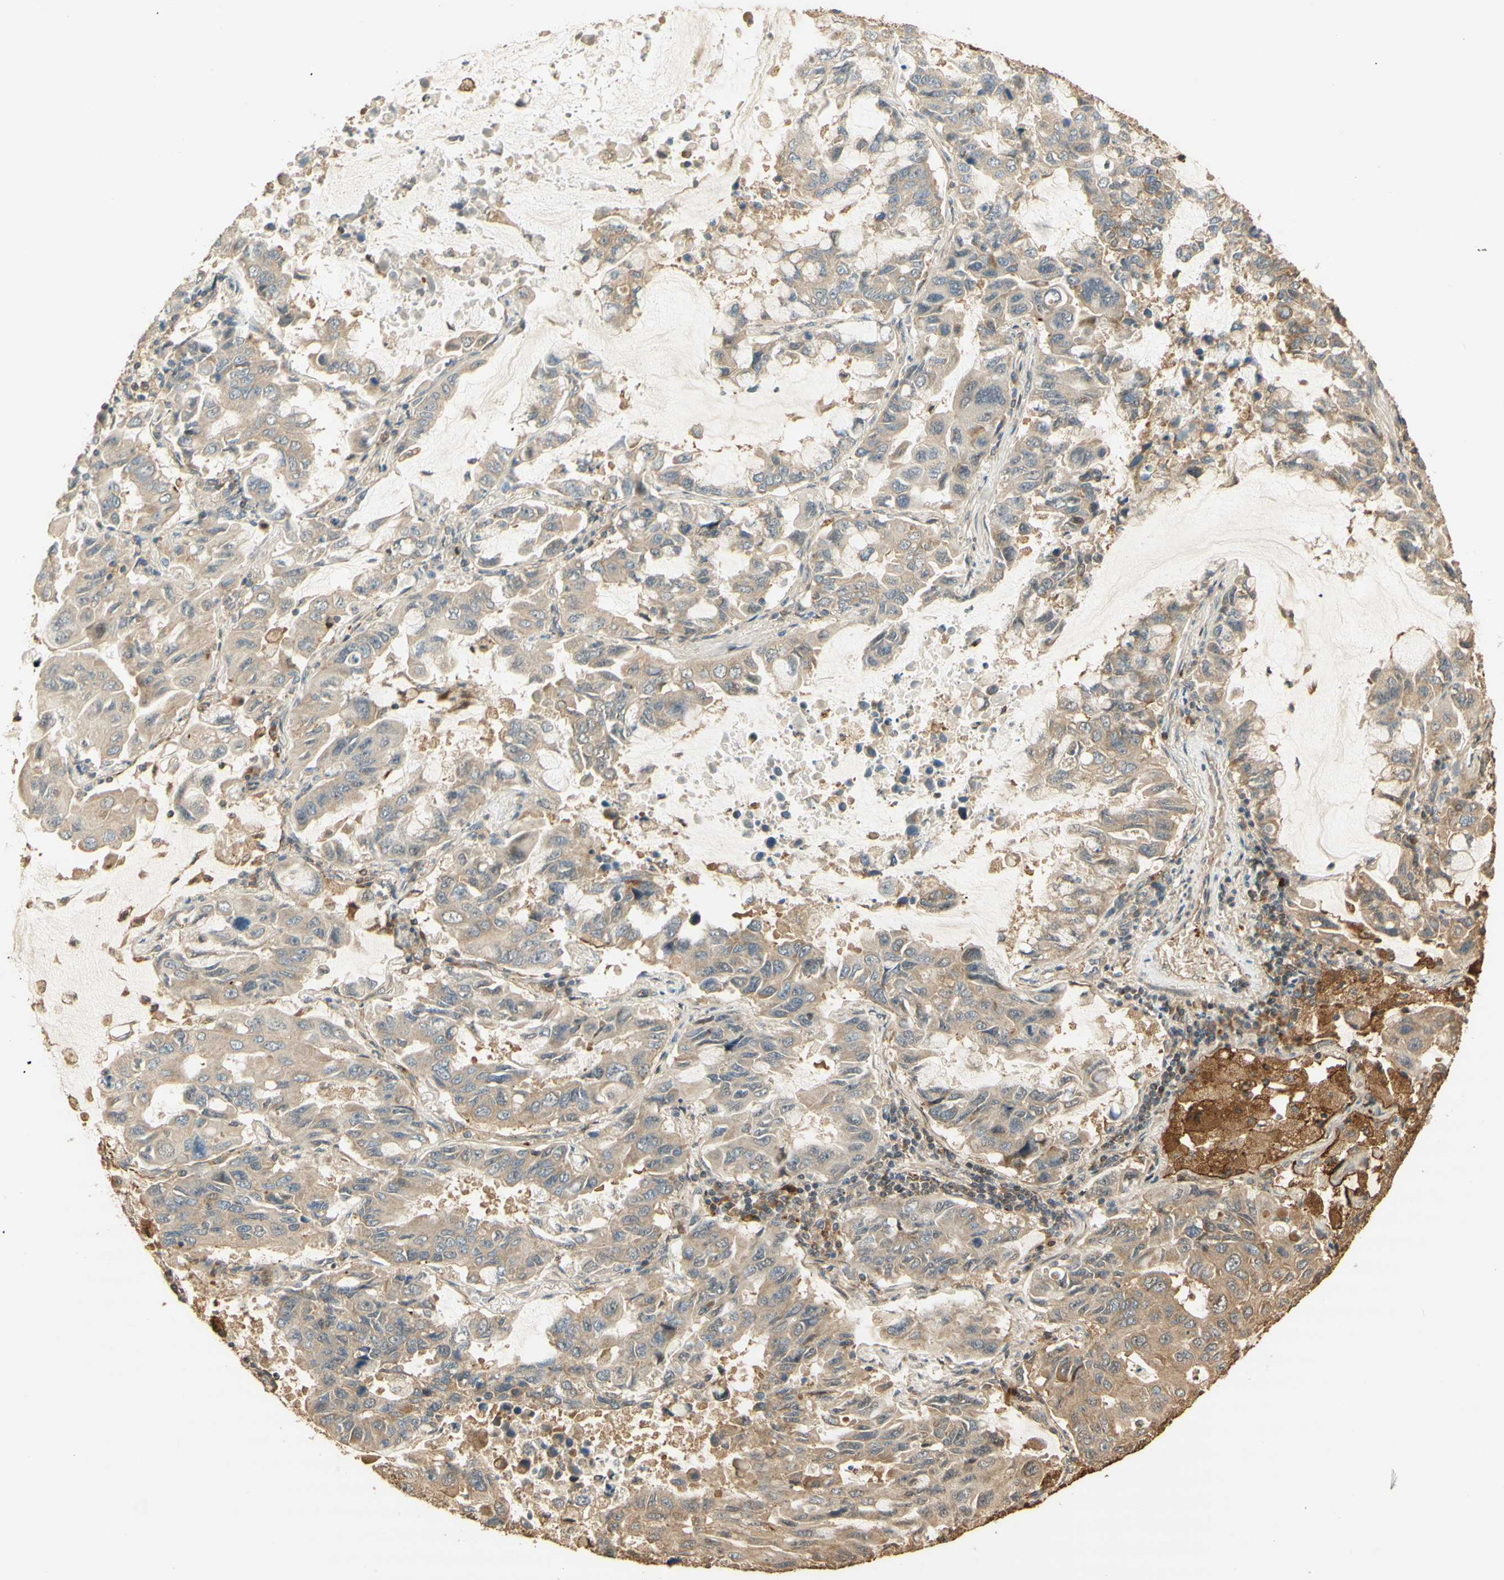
{"staining": {"intensity": "weak", "quantity": ">75%", "location": "cytoplasmic/membranous"}, "tissue": "lung cancer", "cell_type": "Tumor cells", "image_type": "cancer", "snomed": [{"axis": "morphology", "description": "Adenocarcinoma, NOS"}, {"axis": "topography", "description": "Lung"}], "caption": "Protein positivity by immunohistochemistry demonstrates weak cytoplasmic/membranous positivity in about >75% of tumor cells in lung cancer (adenocarcinoma). Ihc stains the protein in brown and the nuclei are stained blue.", "gene": "AGER", "patient": {"sex": "male", "age": 64}}